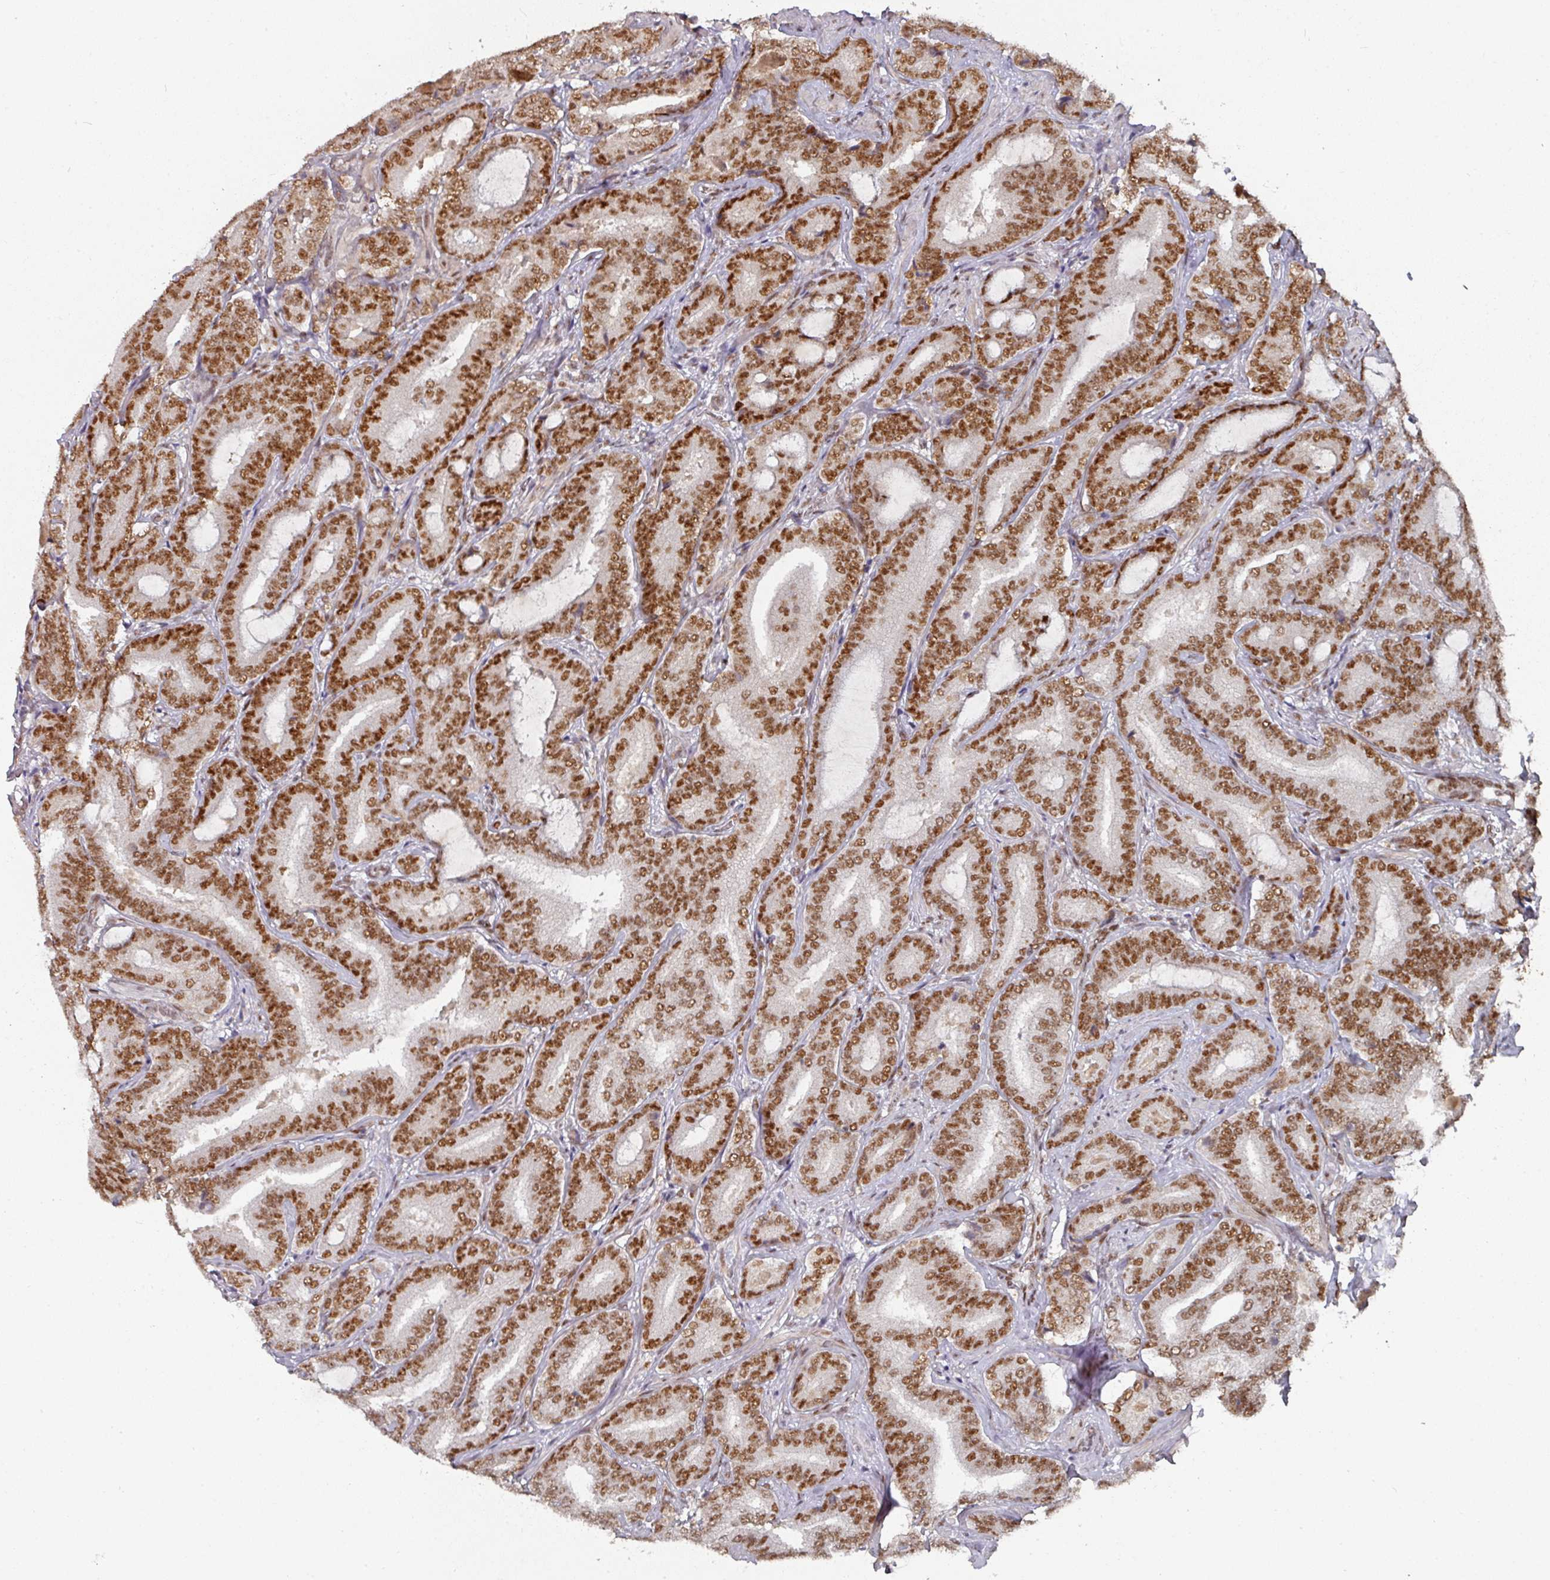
{"staining": {"intensity": "strong", "quantity": ">75%", "location": "nuclear"}, "tissue": "prostate cancer", "cell_type": "Tumor cells", "image_type": "cancer", "snomed": [{"axis": "morphology", "description": "Adenocarcinoma, Low grade"}, {"axis": "topography", "description": "Prostate and seminal vesicle, NOS"}], "caption": "There is high levels of strong nuclear positivity in tumor cells of adenocarcinoma (low-grade) (prostate), as demonstrated by immunohistochemical staining (brown color).", "gene": "MEPCE", "patient": {"sex": "male", "age": 61}}